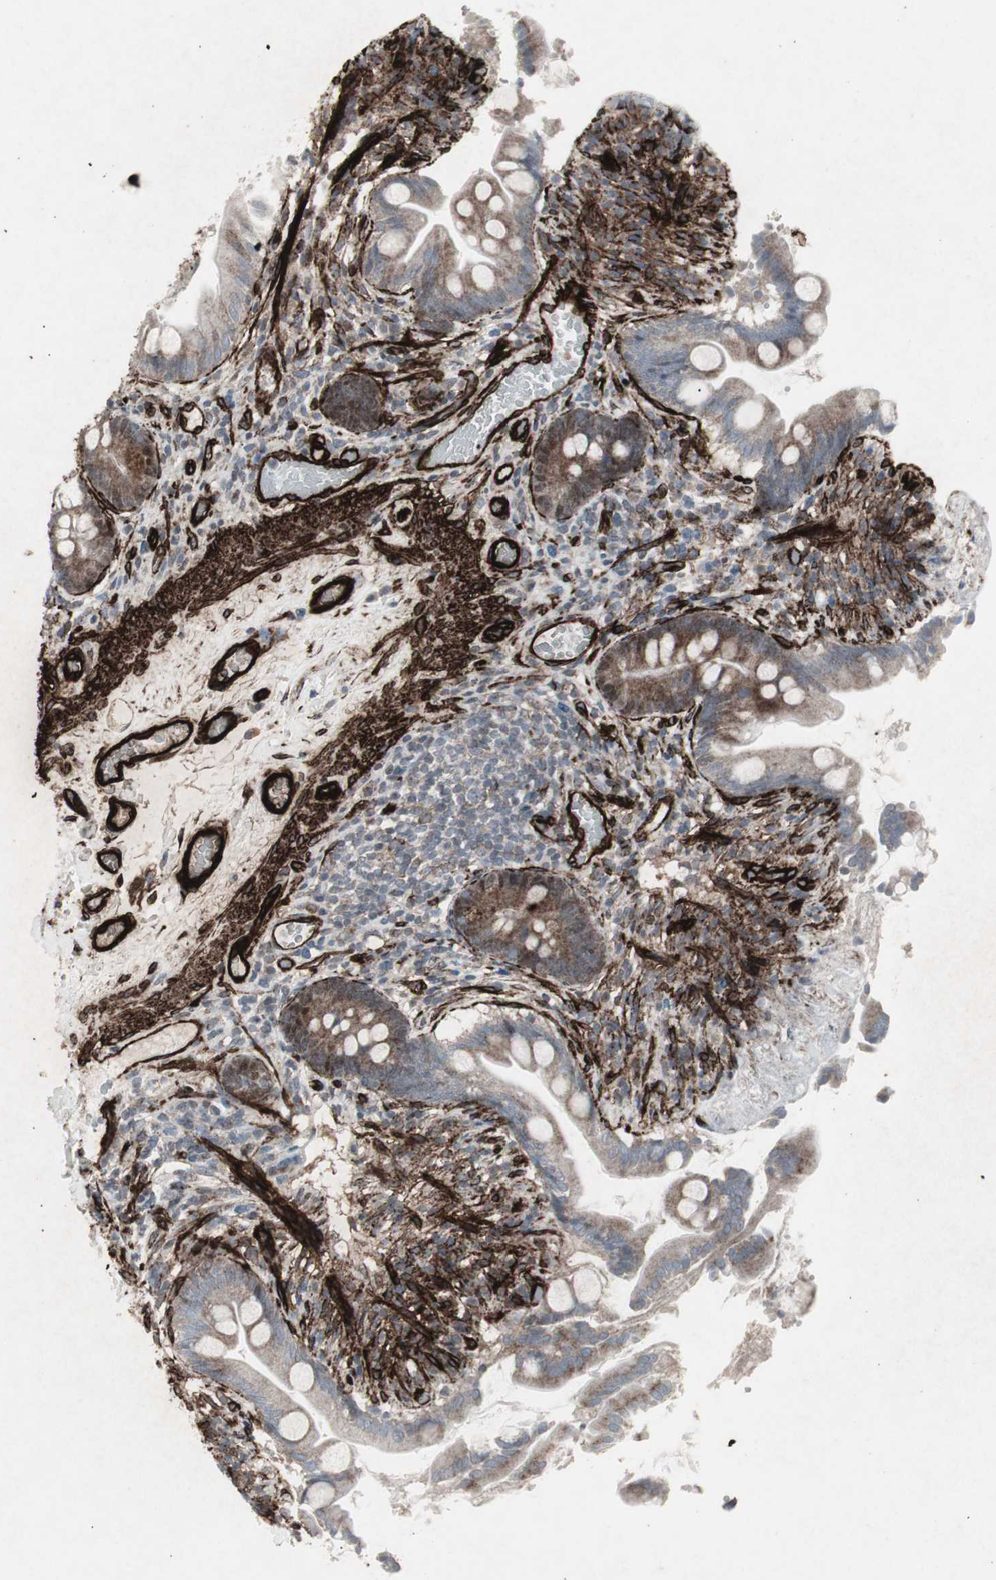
{"staining": {"intensity": "moderate", "quantity": ">75%", "location": "cytoplasmic/membranous"}, "tissue": "small intestine", "cell_type": "Glandular cells", "image_type": "normal", "snomed": [{"axis": "morphology", "description": "Normal tissue, NOS"}, {"axis": "topography", "description": "Small intestine"}], "caption": "Immunohistochemistry (IHC) micrograph of normal small intestine stained for a protein (brown), which exhibits medium levels of moderate cytoplasmic/membranous staining in approximately >75% of glandular cells.", "gene": "PDGFA", "patient": {"sex": "female", "age": 56}}